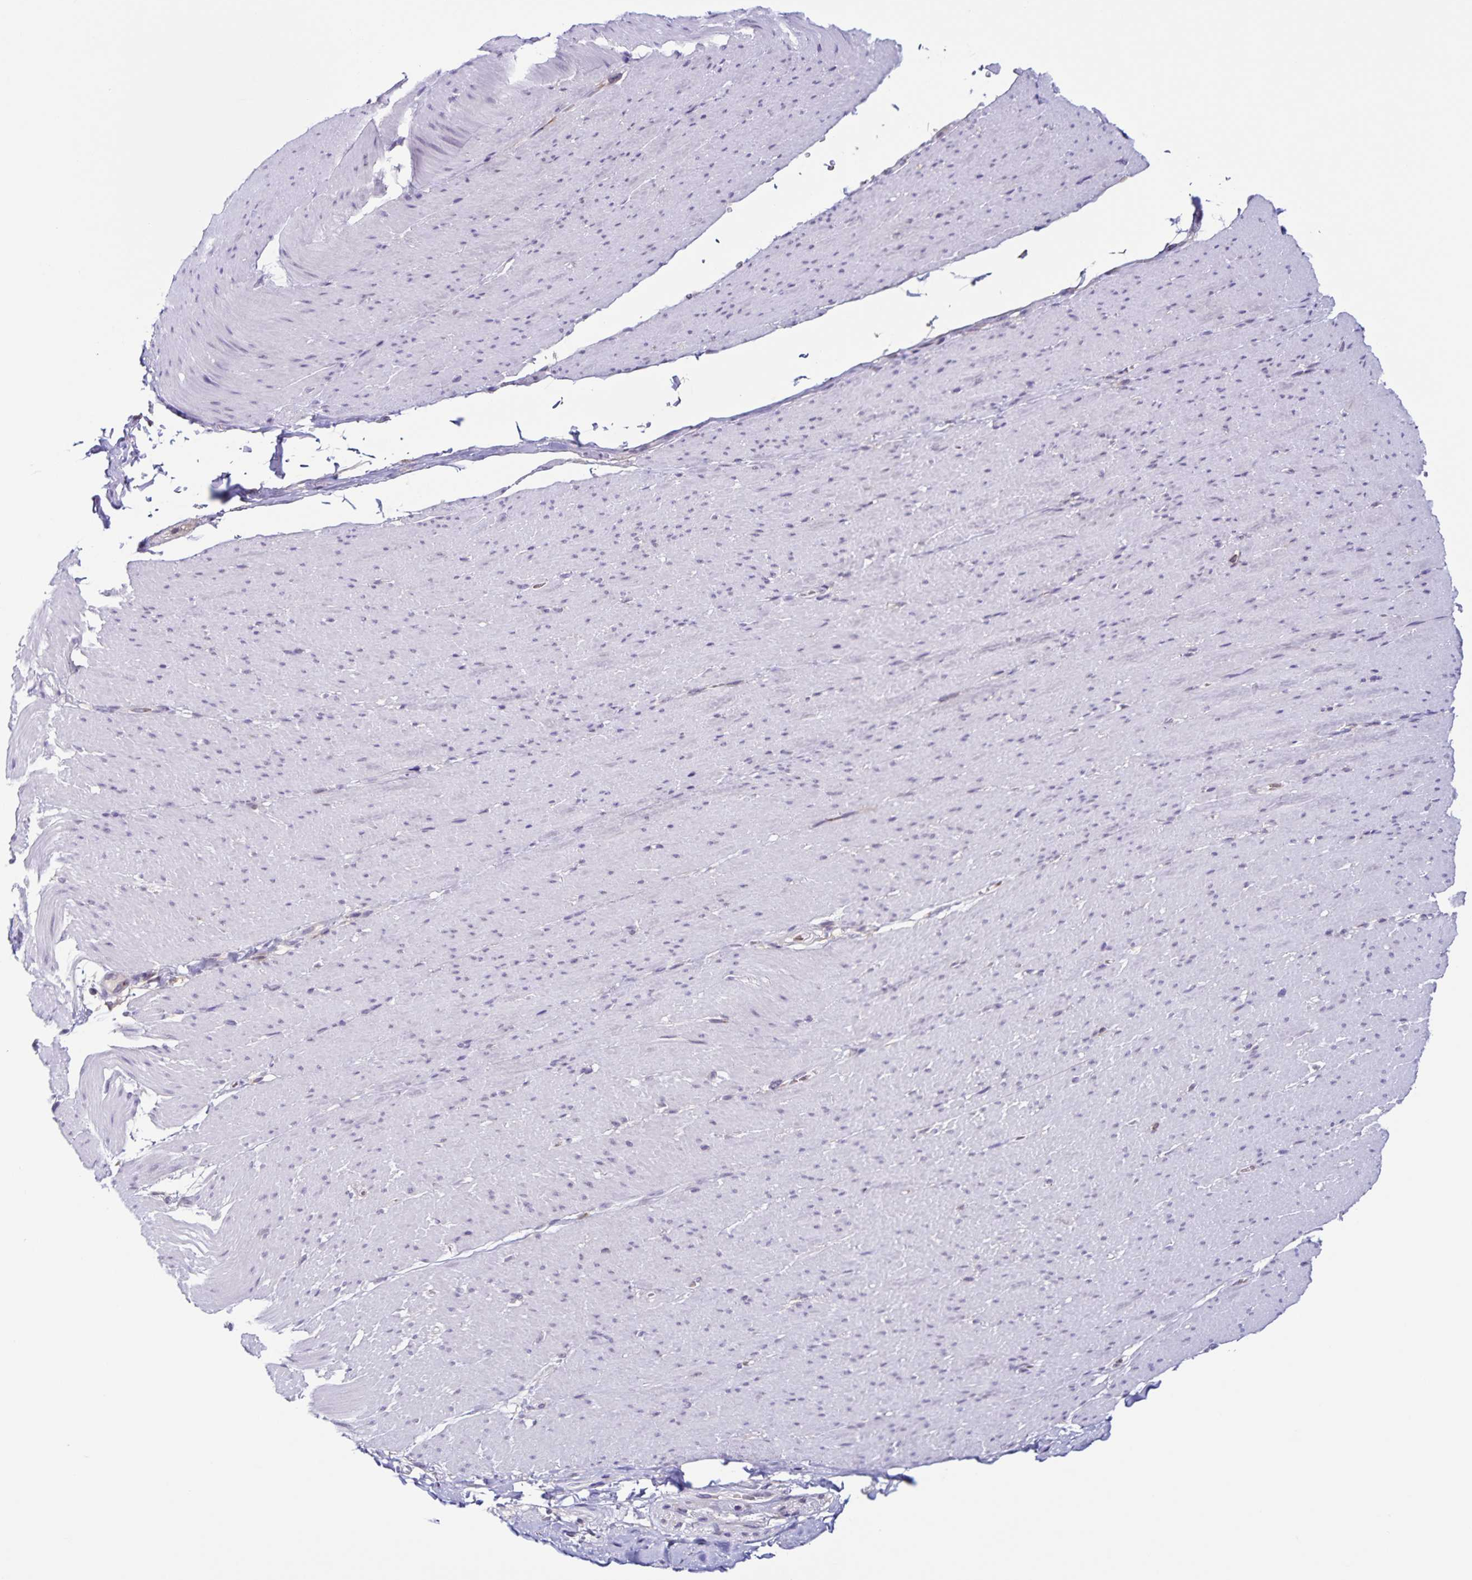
{"staining": {"intensity": "negative", "quantity": "none", "location": "none"}, "tissue": "smooth muscle", "cell_type": "Smooth muscle cells", "image_type": "normal", "snomed": [{"axis": "morphology", "description": "Normal tissue, NOS"}, {"axis": "topography", "description": "Smooth muscle"}, {"axis": "topography", "description": "Rectum"}], "caption": "This is an immunohistochemistry micrograph of unremarkable smooth muscle. There is no positivity in smooth muscle cells.", "gene": "STPG4", "patient": {"sex": "male", "age": 53}}